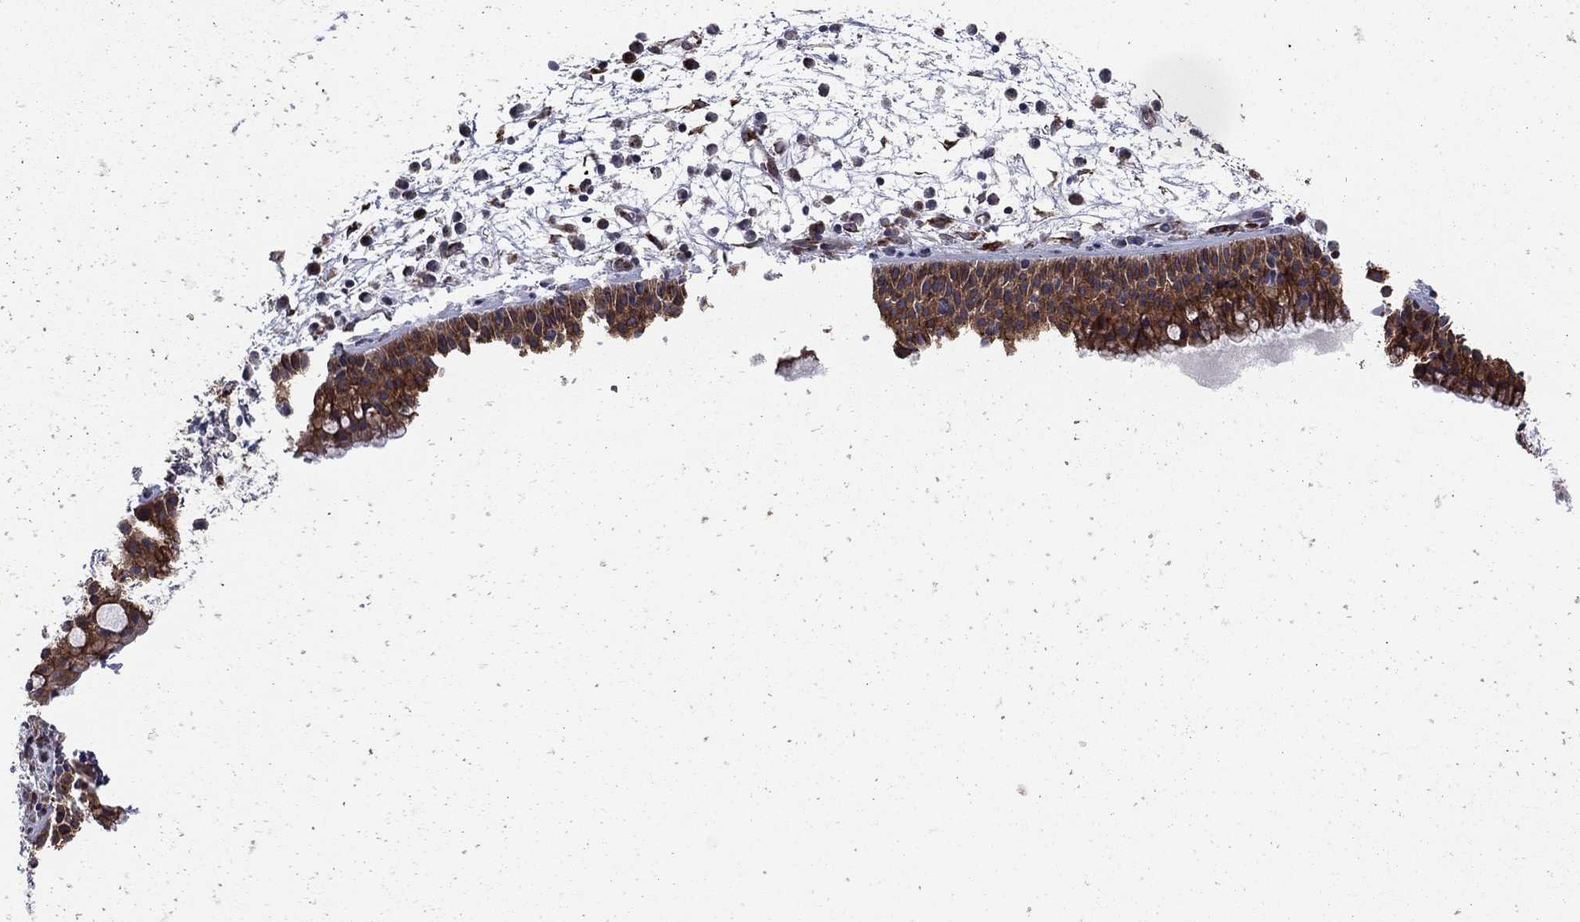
{"staining": {"intensity": "moderate", "quantity": ">75%", "location": "cytoplasmic/membranous"}, "tissue": "nasopharynx", "cell_type": "Respiratory epithelial cells", "image_type": "normal", "snomed": [{"axis": "morphology", "description": "Normal tissue, NOS"}, {"axis": "topography", "description": "Nasopharynx"}], "caption": "Protein staining of unremarkable nasopharynx displays moderate cytoplasmic/membranous staining in approximately >75% of respiratory epithelial cells.", "gene": "YIF1A", "patient": {"sex": "female", "age": 73}}